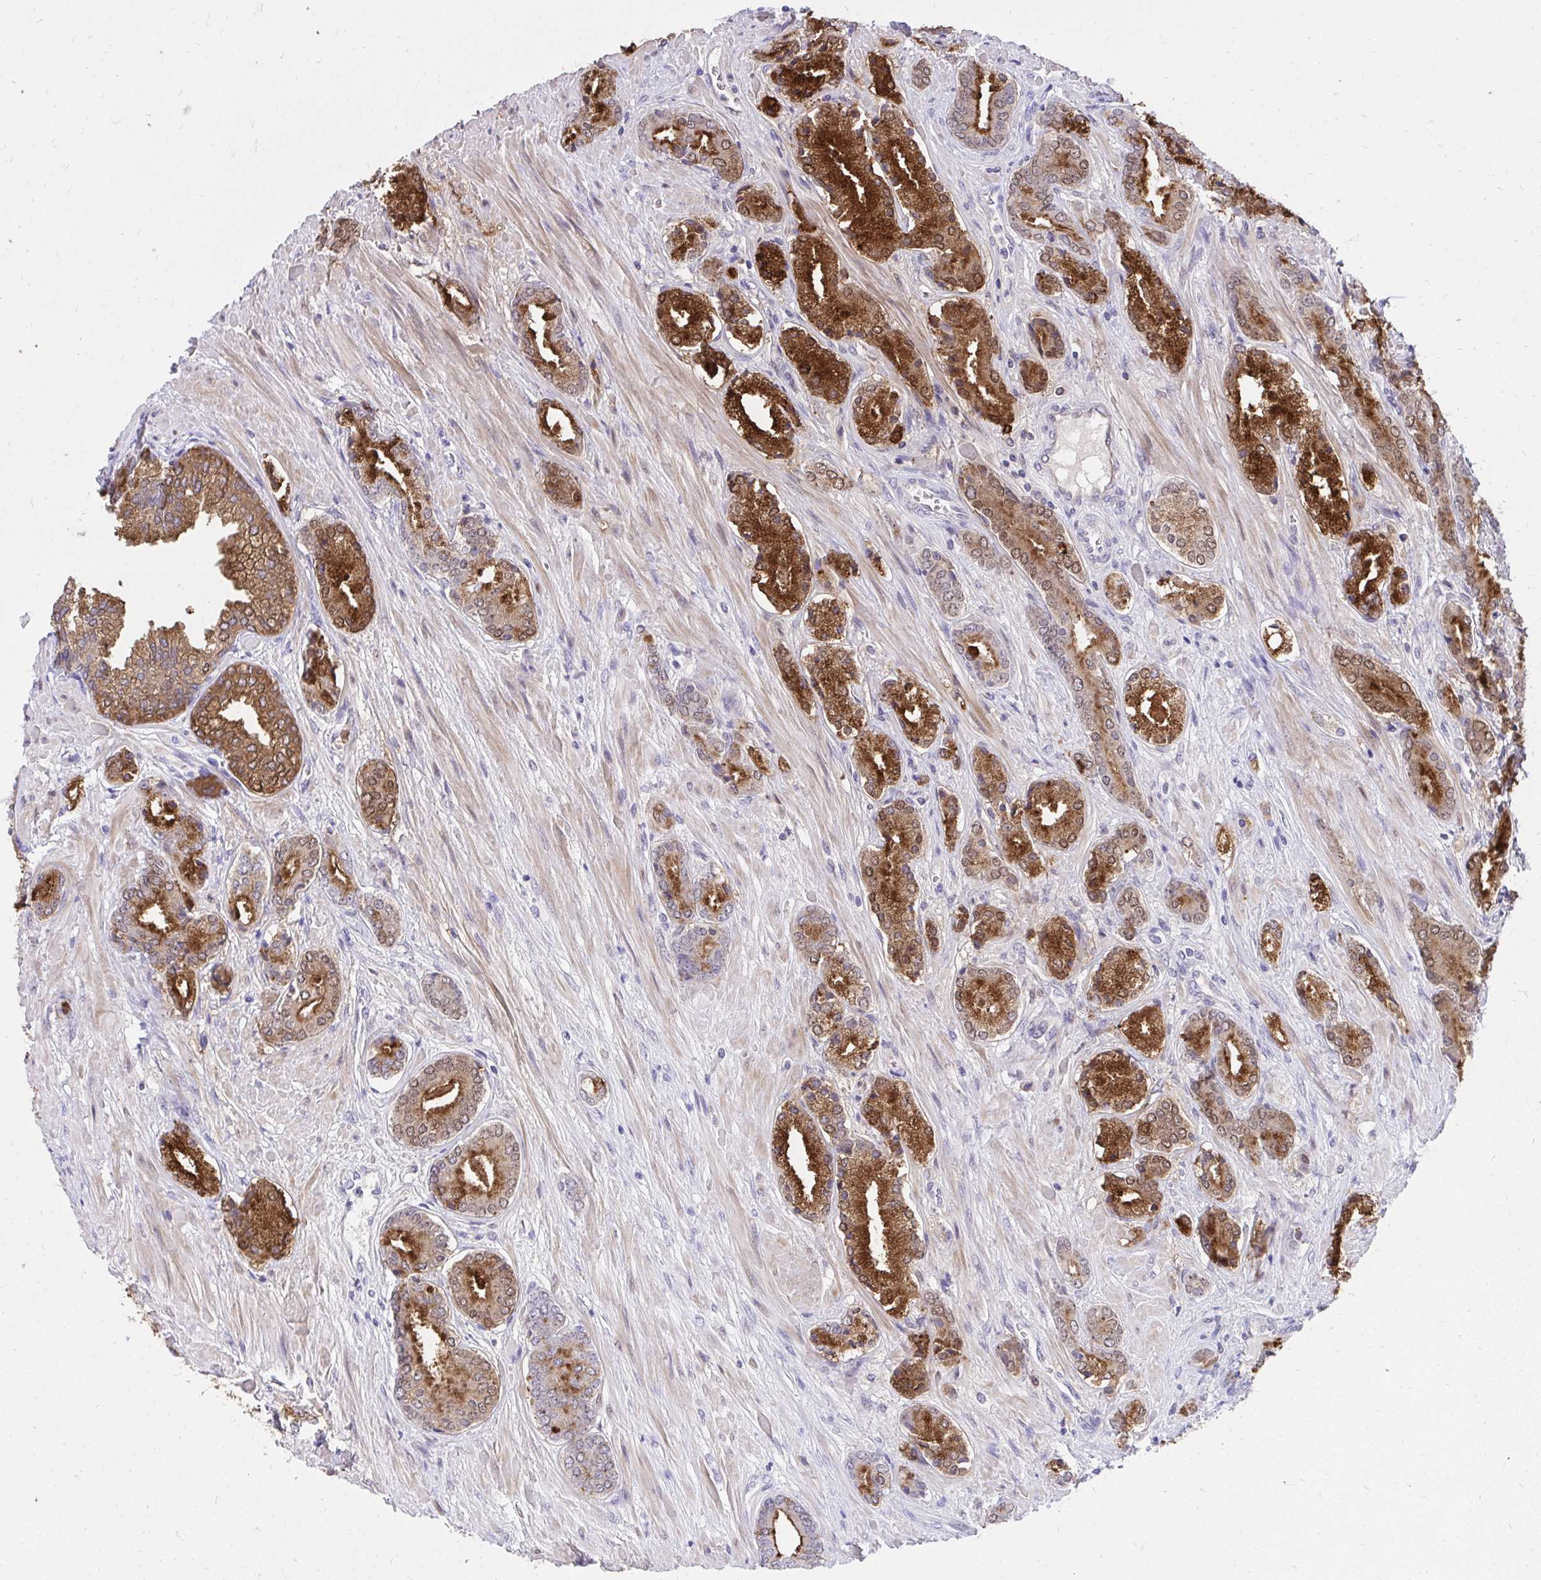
{"staining": {"intensity": "strong", "quantity": ">75%", "location": "cytoplasmic/membranous,nuclear"}, "tissue": "prostate cancer", "cell_type": "Tumor cells", "image_type": "cancer", "snomed": [{"axis": "morphology", "description": "Adenocarcinoma, High grade"}, {"axis": "topography", "description": "Prostate"}], "caption": "This is an image of immunohistochemistry staining of prostate adenocarcinoma (high-grade), which shows strong expression in the cytoplasmic/membranous and nuclear of tumor cells.", "gene": "KLK1", "patient": {"sex": "male", "age": 56}}